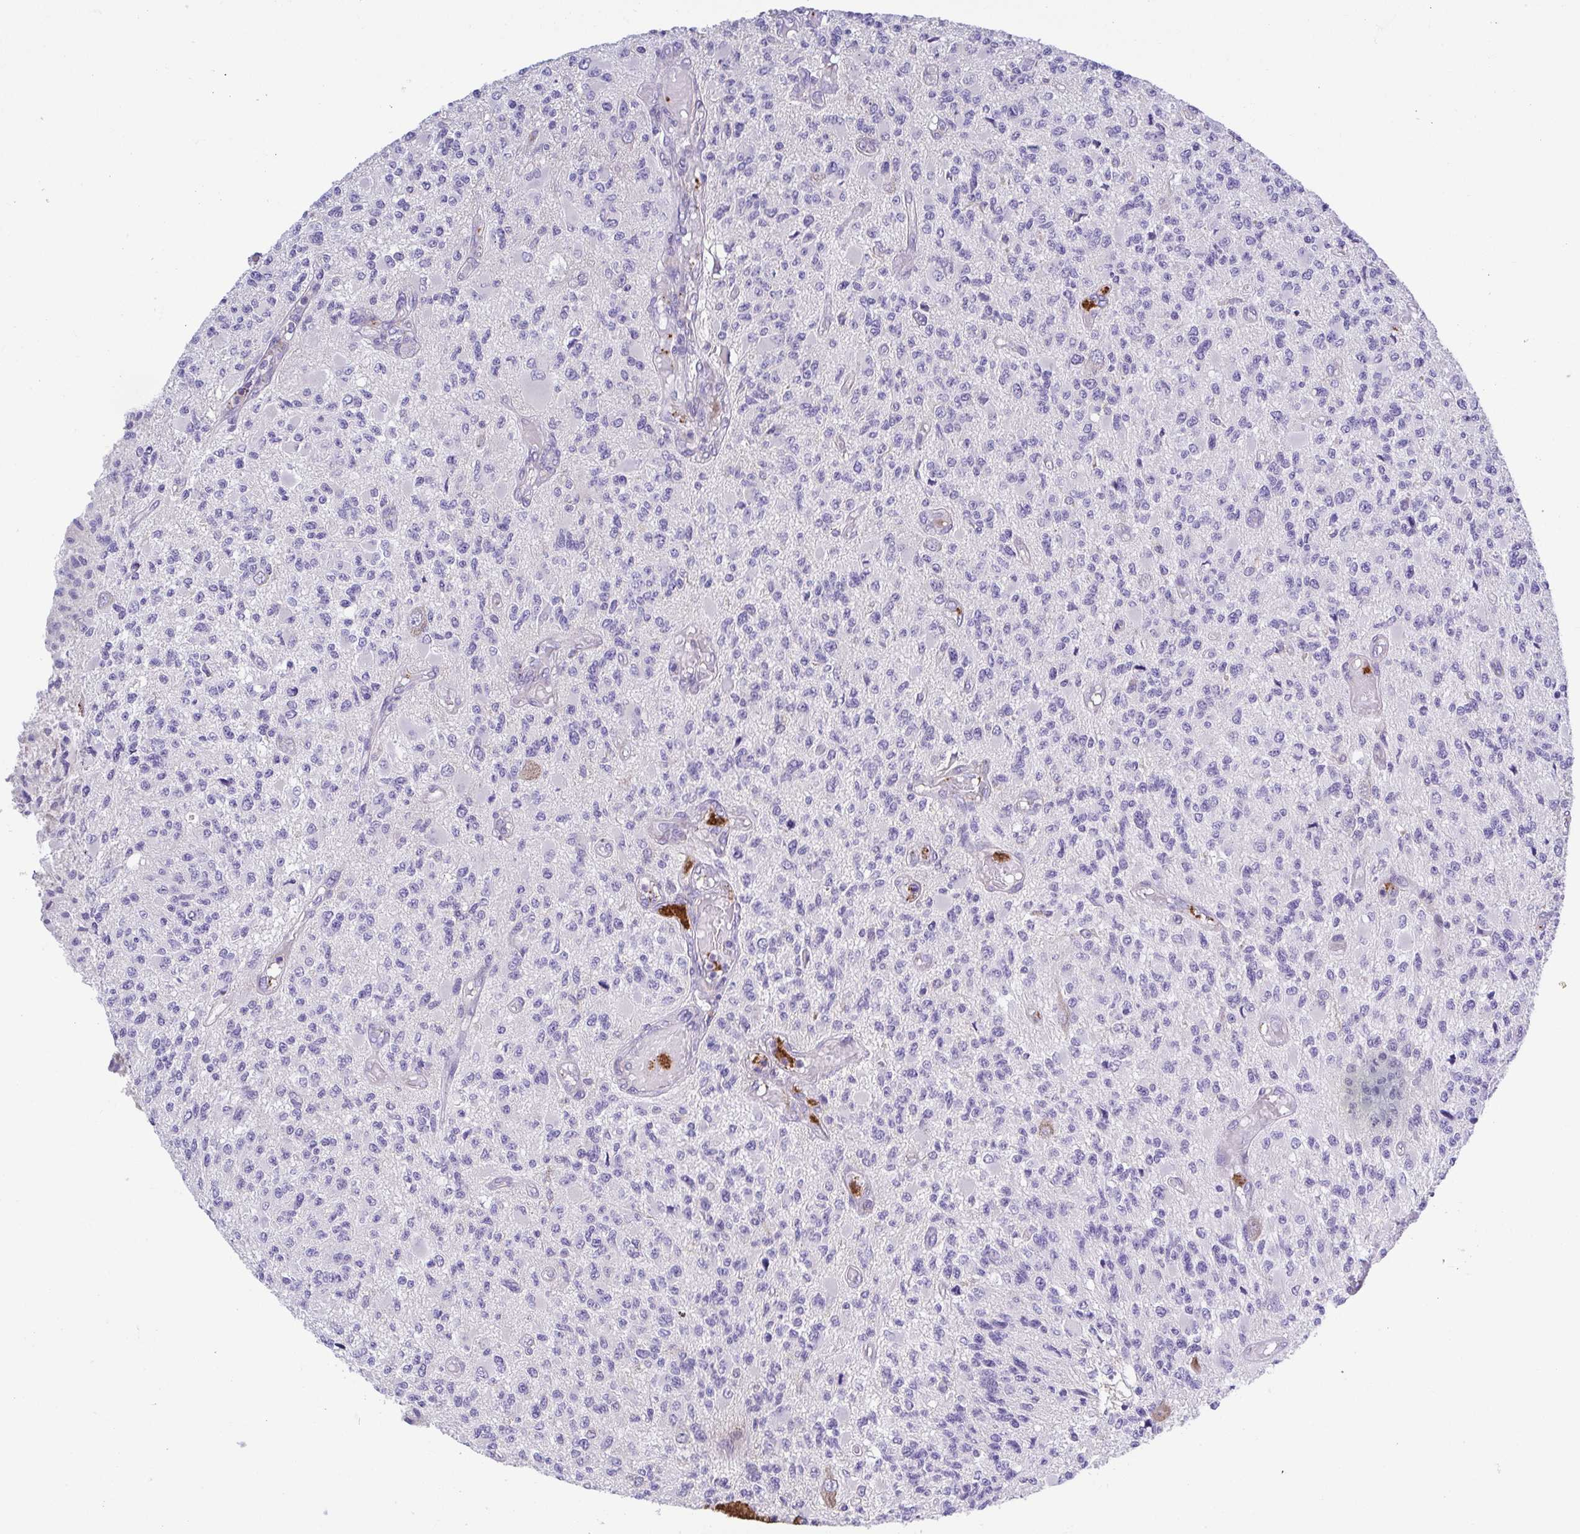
{"staining": {"intensity": "negative", "quantity": "none", "location": "none"}, "tissue": "glioma", "cell_type": "Tumor cells", "image_type": "cancer", "snomed": [{"axis": "morphology", "description": "Glioma, malignant, High grade"}, {"axis": "topography", "description": "Brain"}], "caption": "Human malignant glioma (high-grade) stained for a protein using IHC exhibits no staining in tumor cells.", "gene": "PRR14L", "patient": {"sex": "female", "age": 63}}